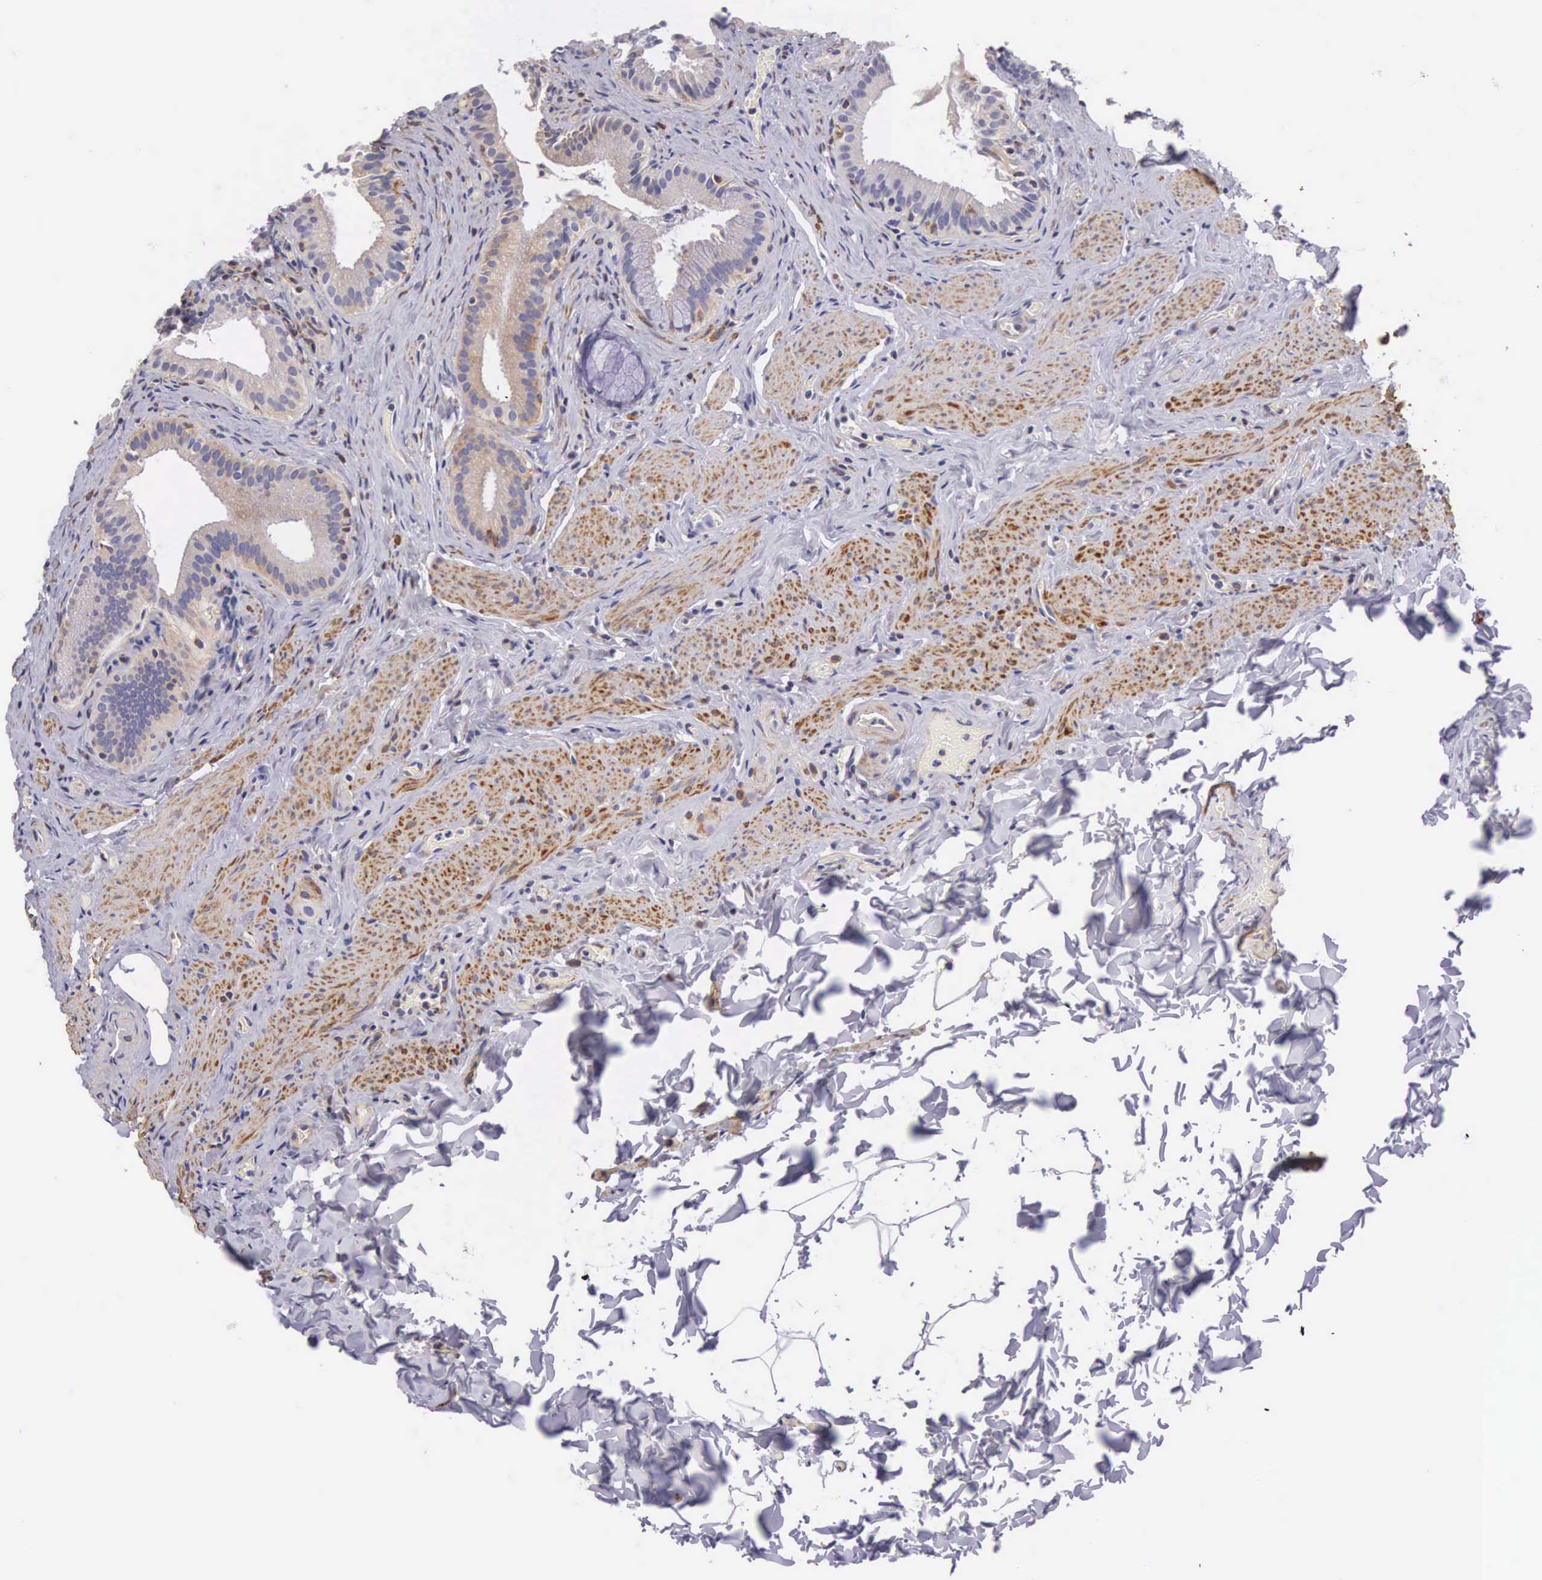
{"staining": {"intensity": "negative", "quantity": "none", "location": "none"}, "tissue": "gallbladder", "cell_type": "Glandular cells", "image_type": "normal", "snomed": [{"axis": "morphology", "description": "Normal tissue, NOS"}, {"axis": "topography", "description": "Gallbladder"}], "caption": "DAB immunohistochemical staining of normal human gallbladder exhibits no significant staining in glandular cells.", "gene": "OSBPL3", "patient": {"sex": "female", "age": 44}}